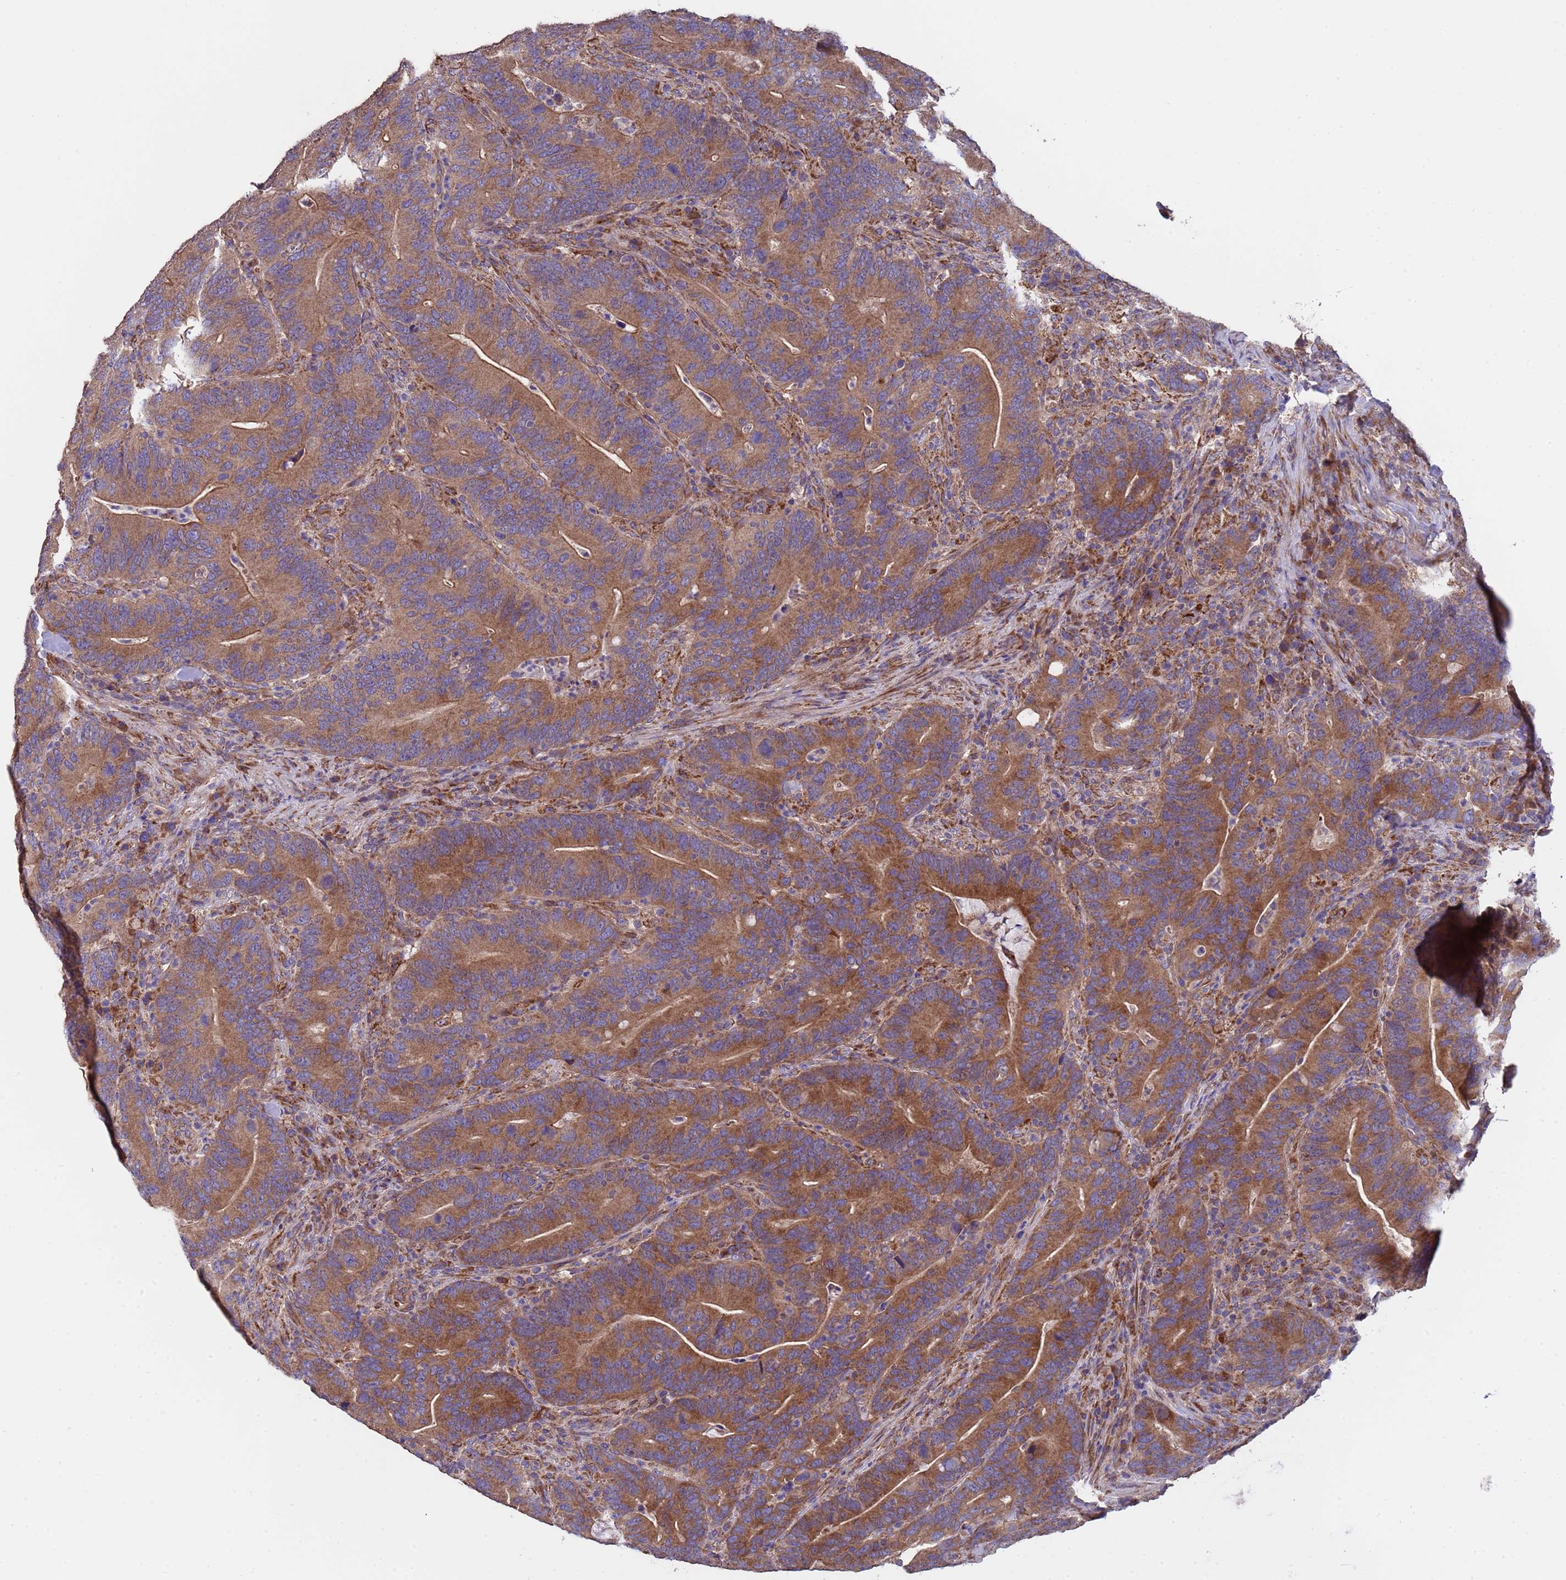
{"staining": {"intensity": "strong", "quantity": ">75%", "location": "cytoplasmic/membranous"}, "tissue": "colorectal cancer", "cell_type": "Tumor cells", "image_type": "cancer", "snomed": [{"axis": "morphology", "description": "Adenocarcinoma, NOS"}, {"axis": "topography", "description": "Colon"}], "caption": "This is a histology image of IHC staining of colorectal cancer (adenocarcinoma), which shows strong staining in the cytoplasmic/membranous of tumor cells.", "gene": "EEF1AKMT1", "patient": {"sex": "female", "age": 66}}